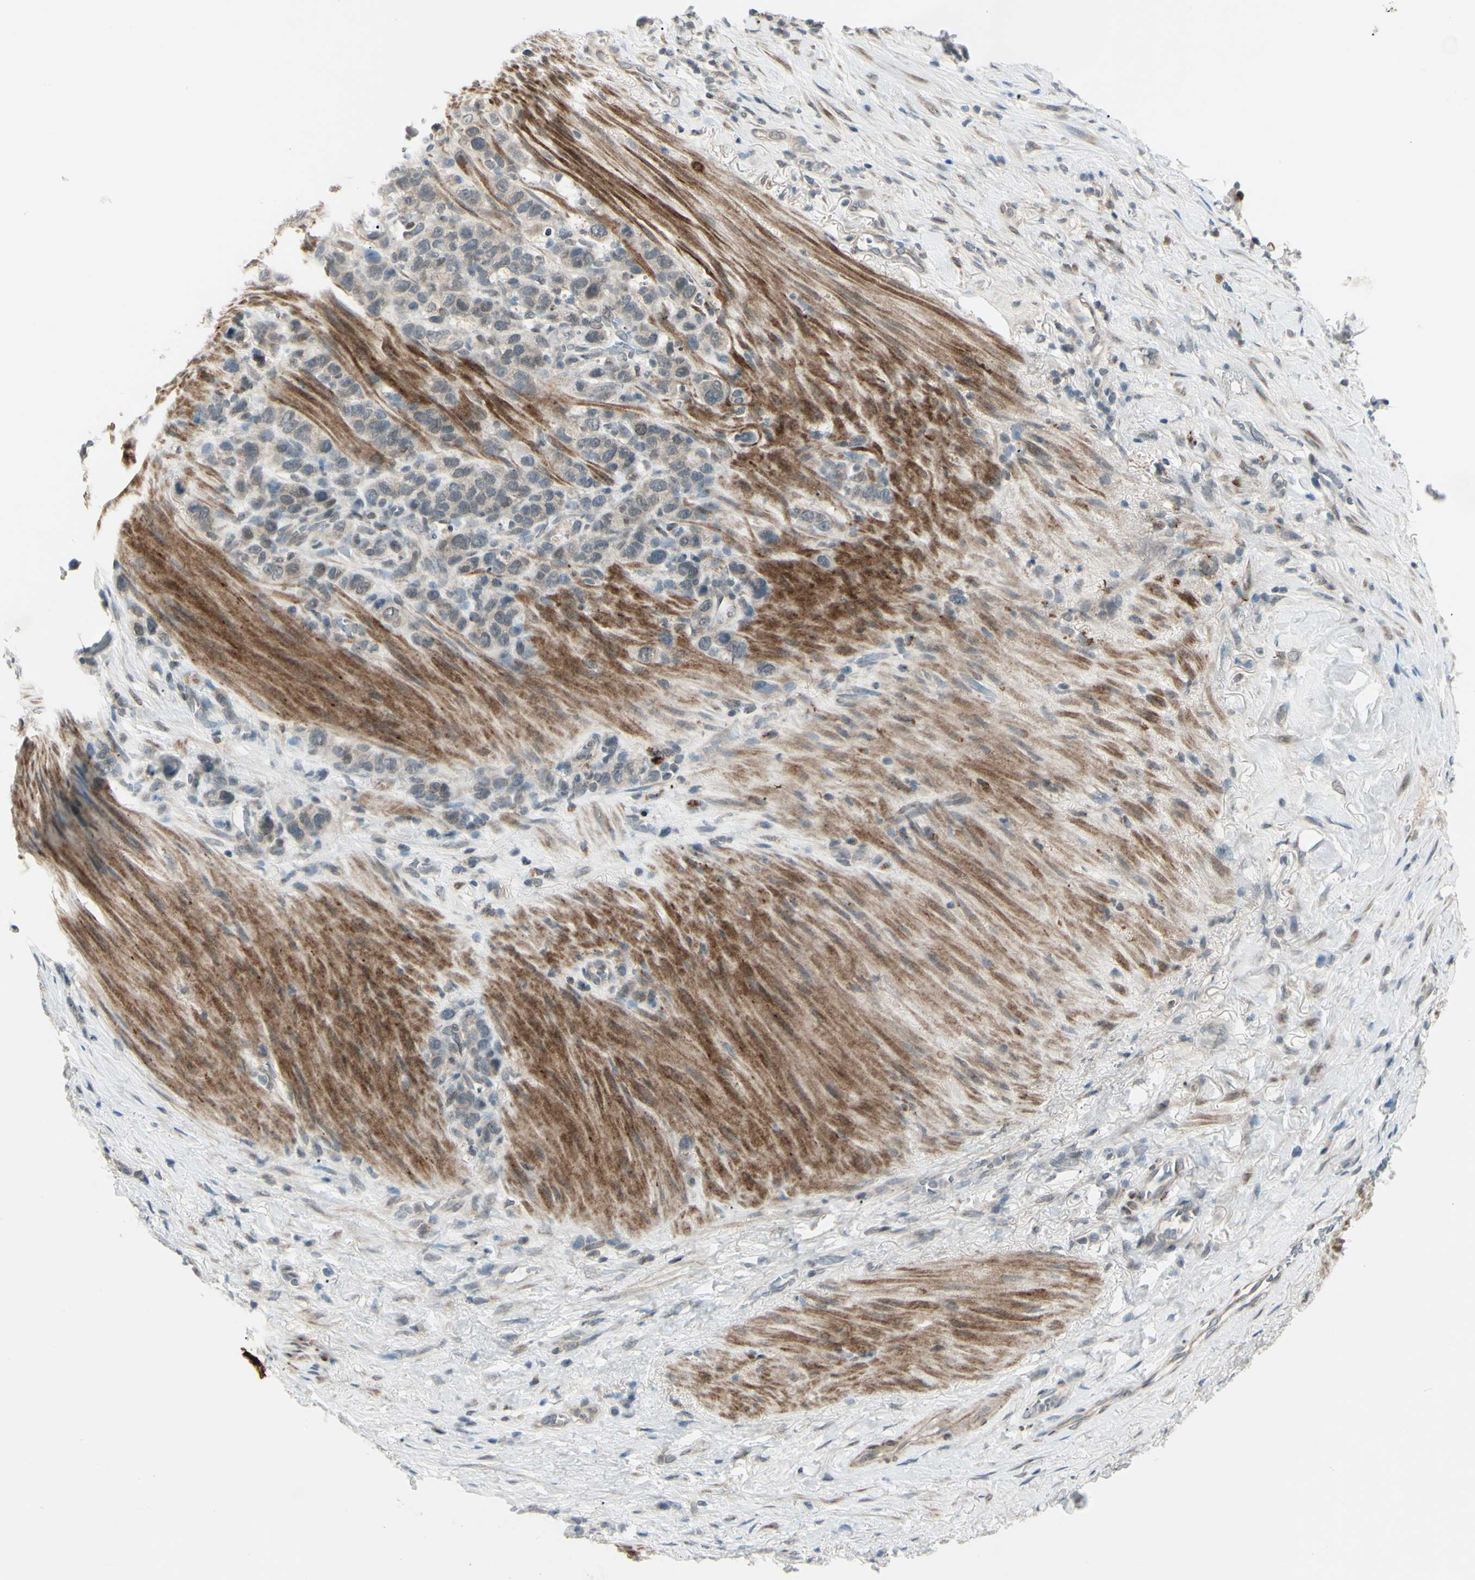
{"staining": {"intensity": "weak", "quantity": "<25%", "location": "cytoplasmic/membranous"}, "tissue": "stomach cancer", "cell_type": "Tumor cells", "image_type": "cancer", "snomed": [{"axis": "morphology", "description": "Adenocarcinoma, NOS"}, {"axis": "morphology", "description": "Adenocarcinoma, High grade"}, {"axis": "topography", "description": "Stomach, upper"}, {"axis": "topography", "description": "Stomach, lower"}], "caption": "The IHC micrograph has no significant positivity in tumor cells of adenocarcinoma (stomach) tissue.", "gene": "FGFR2", "patient": {"sex": "female", "age": 65}}